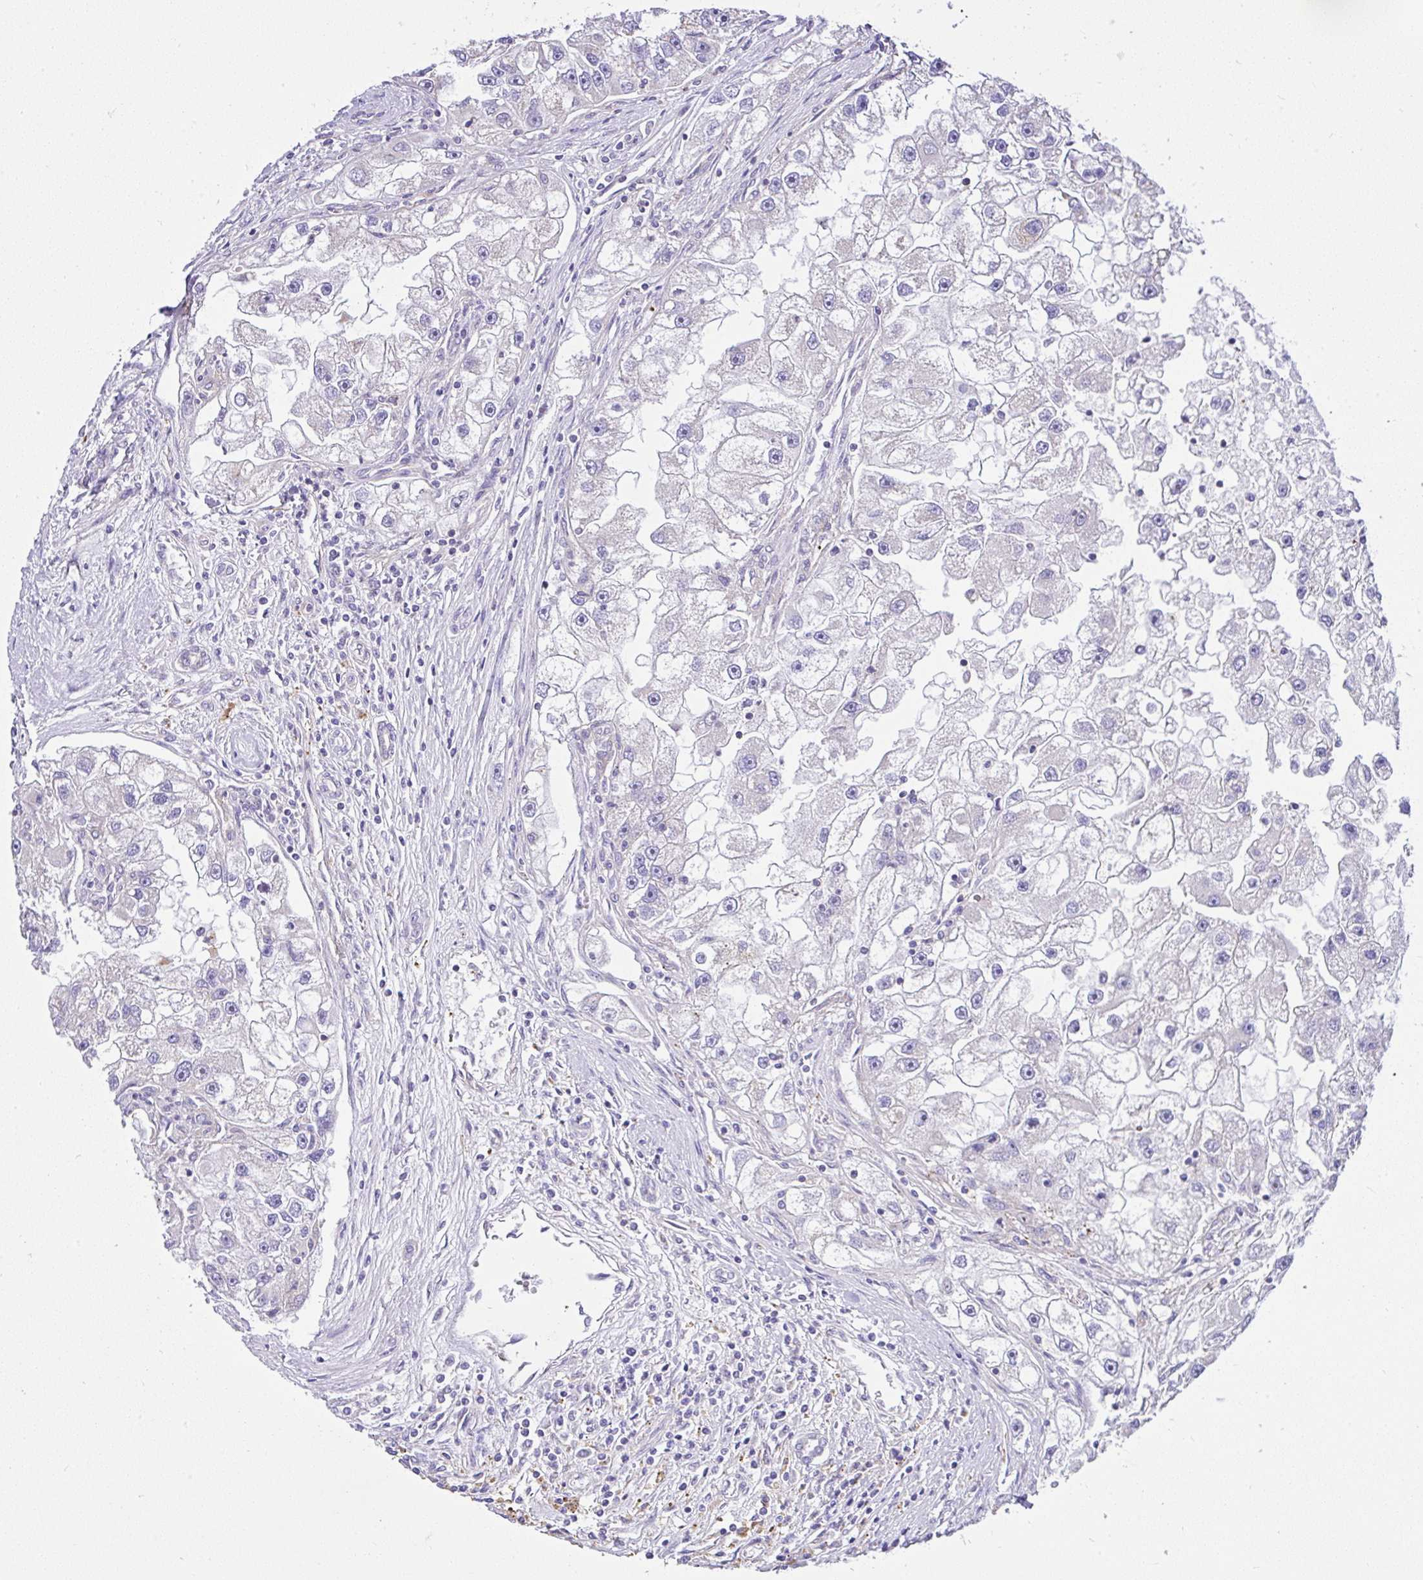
{"staining": {"intensity": "negative", "quantity": "none", "location": "none"}, "tissue": "renal cancer", "cell_type": "Tumor cells", "image_type": "cancer", "snomed": [{"axis": "morphology", "description": "Adenocarcinoma, NOS"}, {"axis": "topography", "description": "Kidney"}], "caption": "Immunohistochemical staining of human adenocarcinoma (renal) displays no significant staining in tumor cells.", "gene": "CCDC142", "patient": {"sex": "male", "age": 63}}